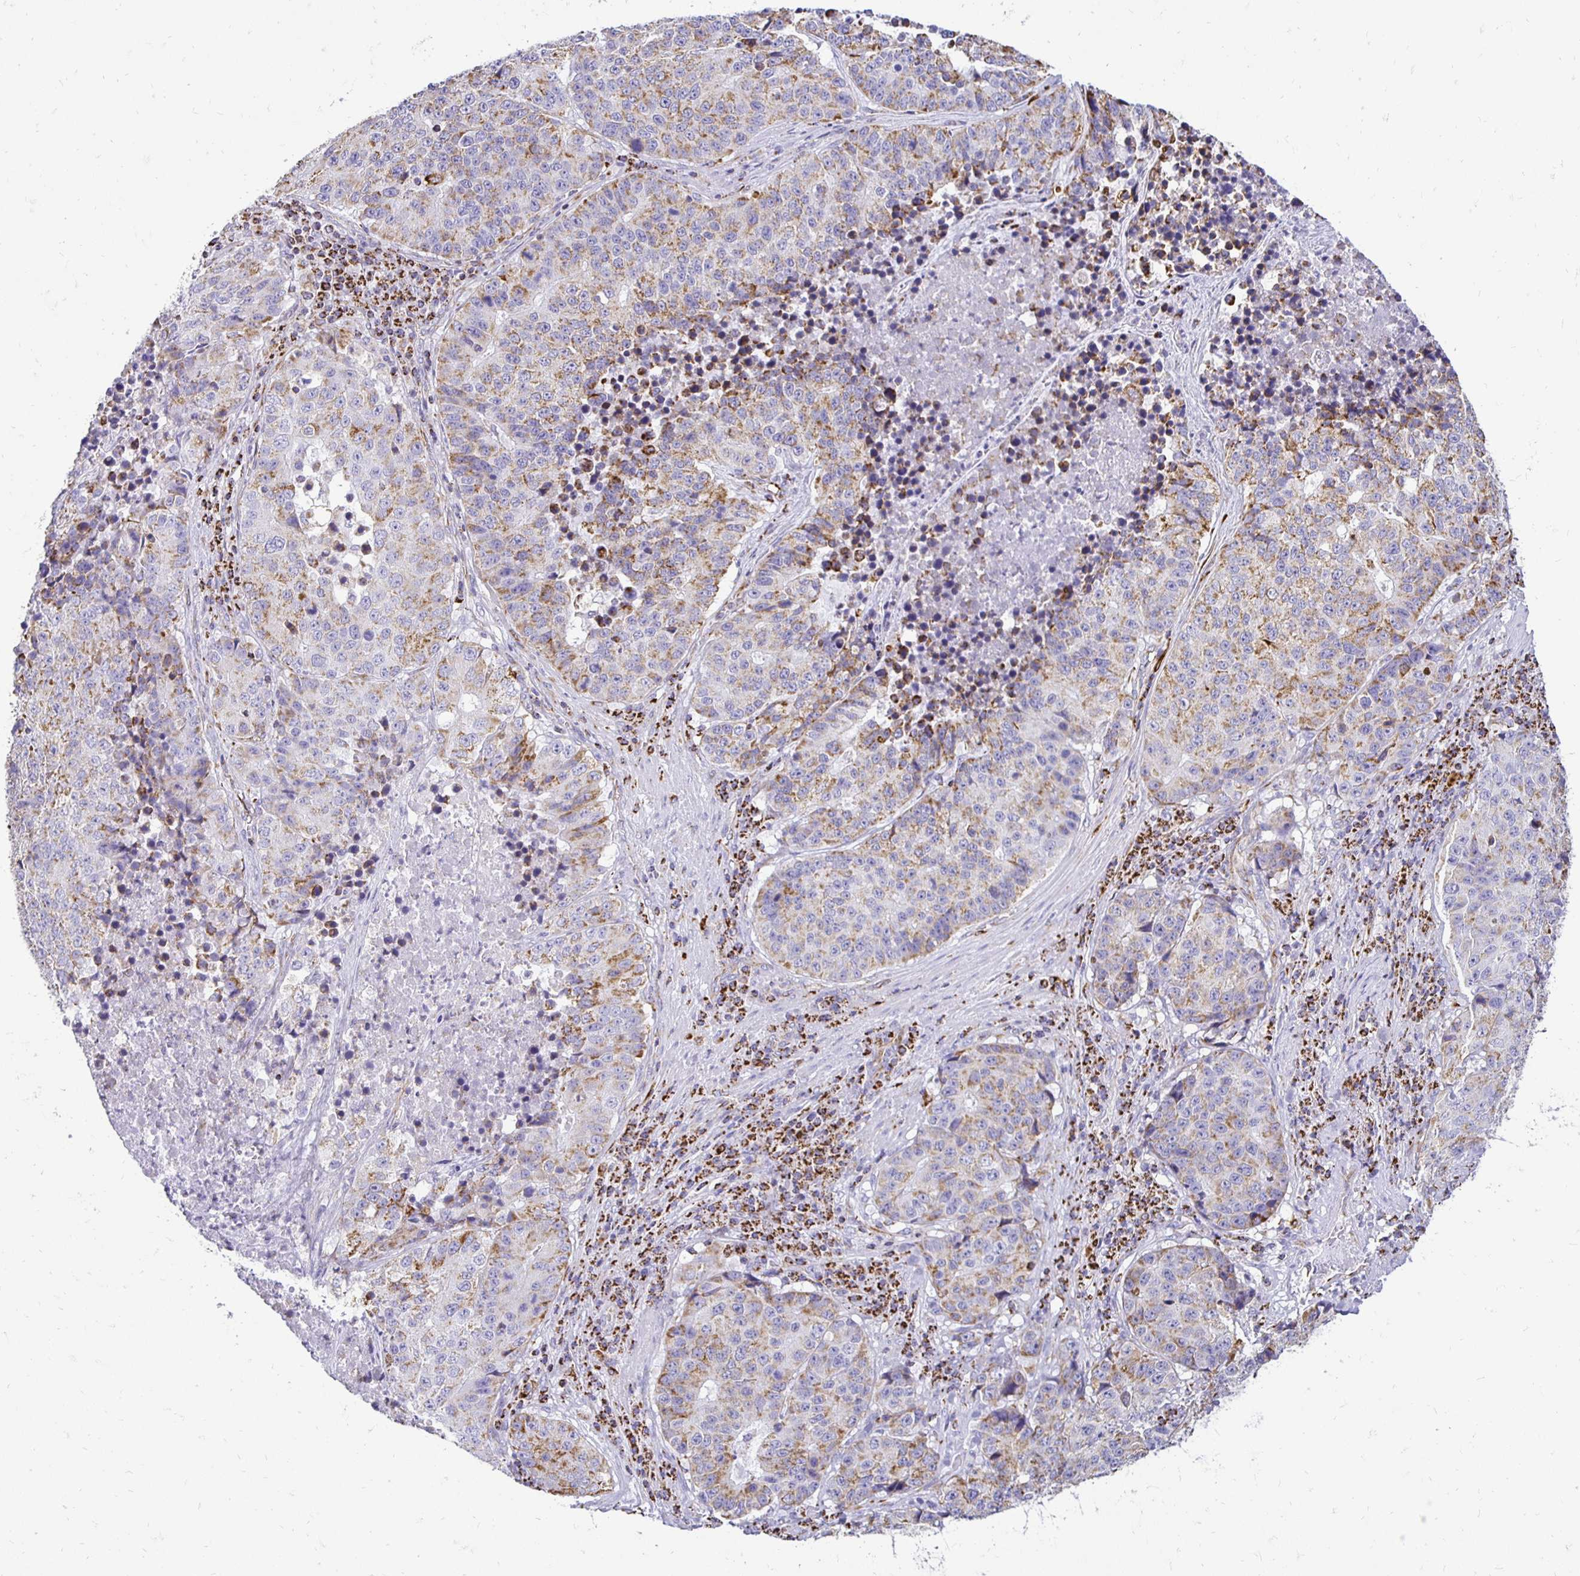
{"staining": {"intensity": "moderate", "quantity": "25%-75%", "location": "cytoplasmic/membranous"}, "tissue": "stomach cancer", "cell_type": "Tumor cells", "image_type": "cancer", "snomed": [{"axis": "morphology", "description": "Adenocarcinoma, NOS"}, {"axis": "topography", "description": "Stomach"}], "caption": "High-power microscopy captured an IHC photomicrograph of stomach cancer (adenocarcinoma), revealing moderate cytoplasmic/membranous staining in approximately 25%-75% of tumor cells.", "gene": "PLAAT2", "patient": {"sex": "male", "age": 71}}